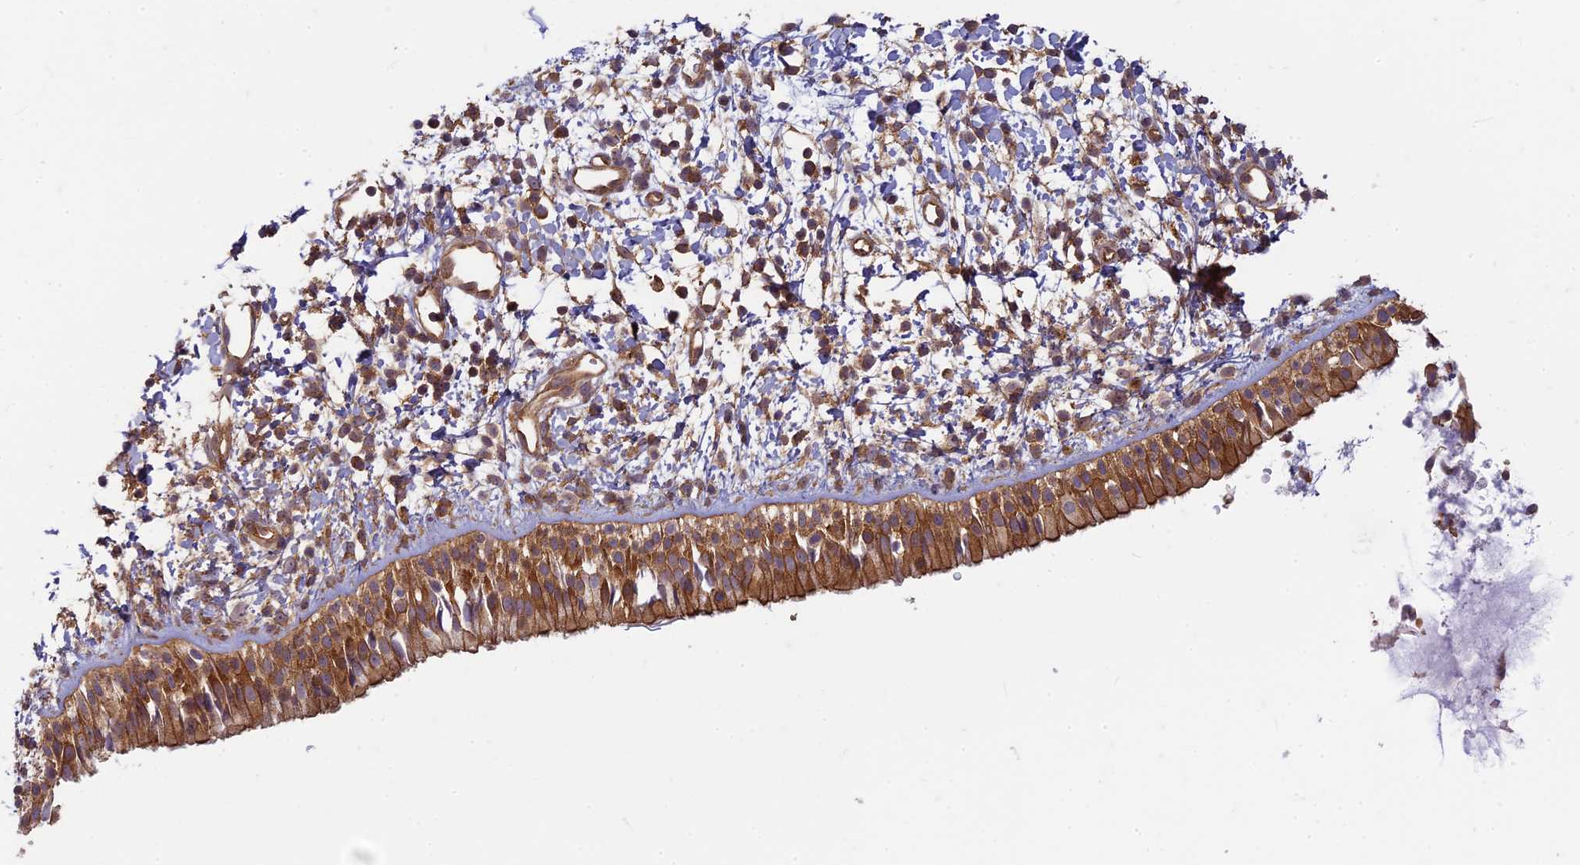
{"staining": {"intensity": "strong", "quantity": ">75%", "location": "cytoplasmic/membranous"}, "tissue": "nasopharynx", "cell_type": "Respiratory epithelial cells", "image_type": "normal", "snomed": [{"axis": "morphology", "description": "Normal tissue, NOS"}, {"axis": "topography", "description": "Nasopharynx"}], "caption": "Immunohistochemistry of normal nasopharynx displays high levels of strong cytoplasmic/membranous positivity in approximately >75% of respiratory epithelial cells. The protein of interest is stained brown, and the nuclei are stained in blue (DAB (3,3'-diaminobenzidine) IHC with brightfield microscopy, high magnification).", "gene": "TCF25", "patient": {"sex": "male", "age": 22}}